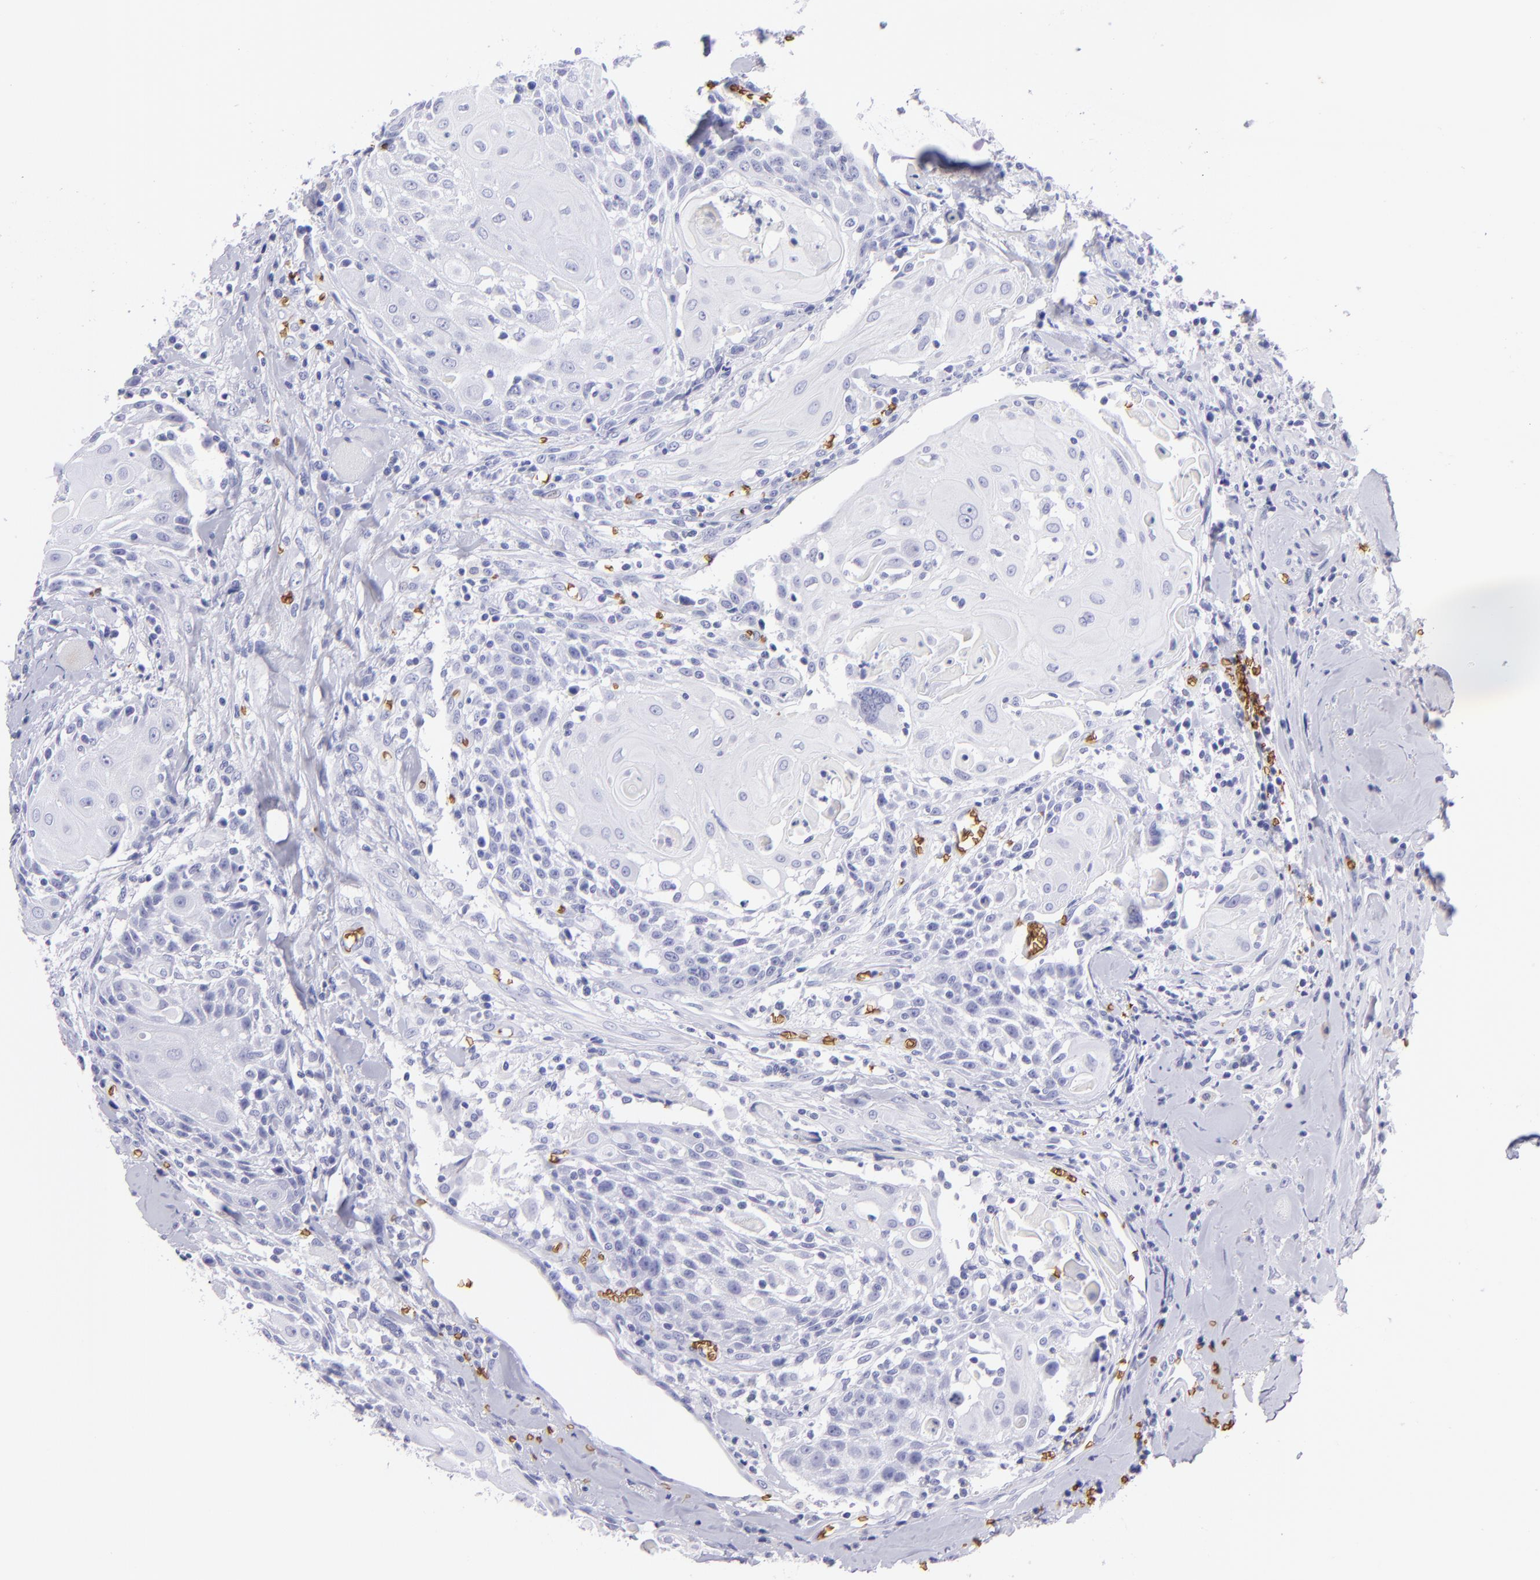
{"staining": {"intensity": "negative", "quantity": "none", "location": "none"}, "tissue": "head and neck cancer", "cell_type": "Tumor cells", "image_type": "cancer", "snomed": [{"axis": "morphology", "description": "Squamous cell carcinoma, NOS"}, {"axis": "topography", "description": "Oral tissue"}, {"axis": "topography", "description": "Head-Neck"}], "caption": "This is a micrograph of immunohistochemistry staining of head and neck cancer (squamous cell carcinoma), which shows no expression in tumor cells.", "gene": "GYPA", "patient": {"sex": "female", "age": 82}}